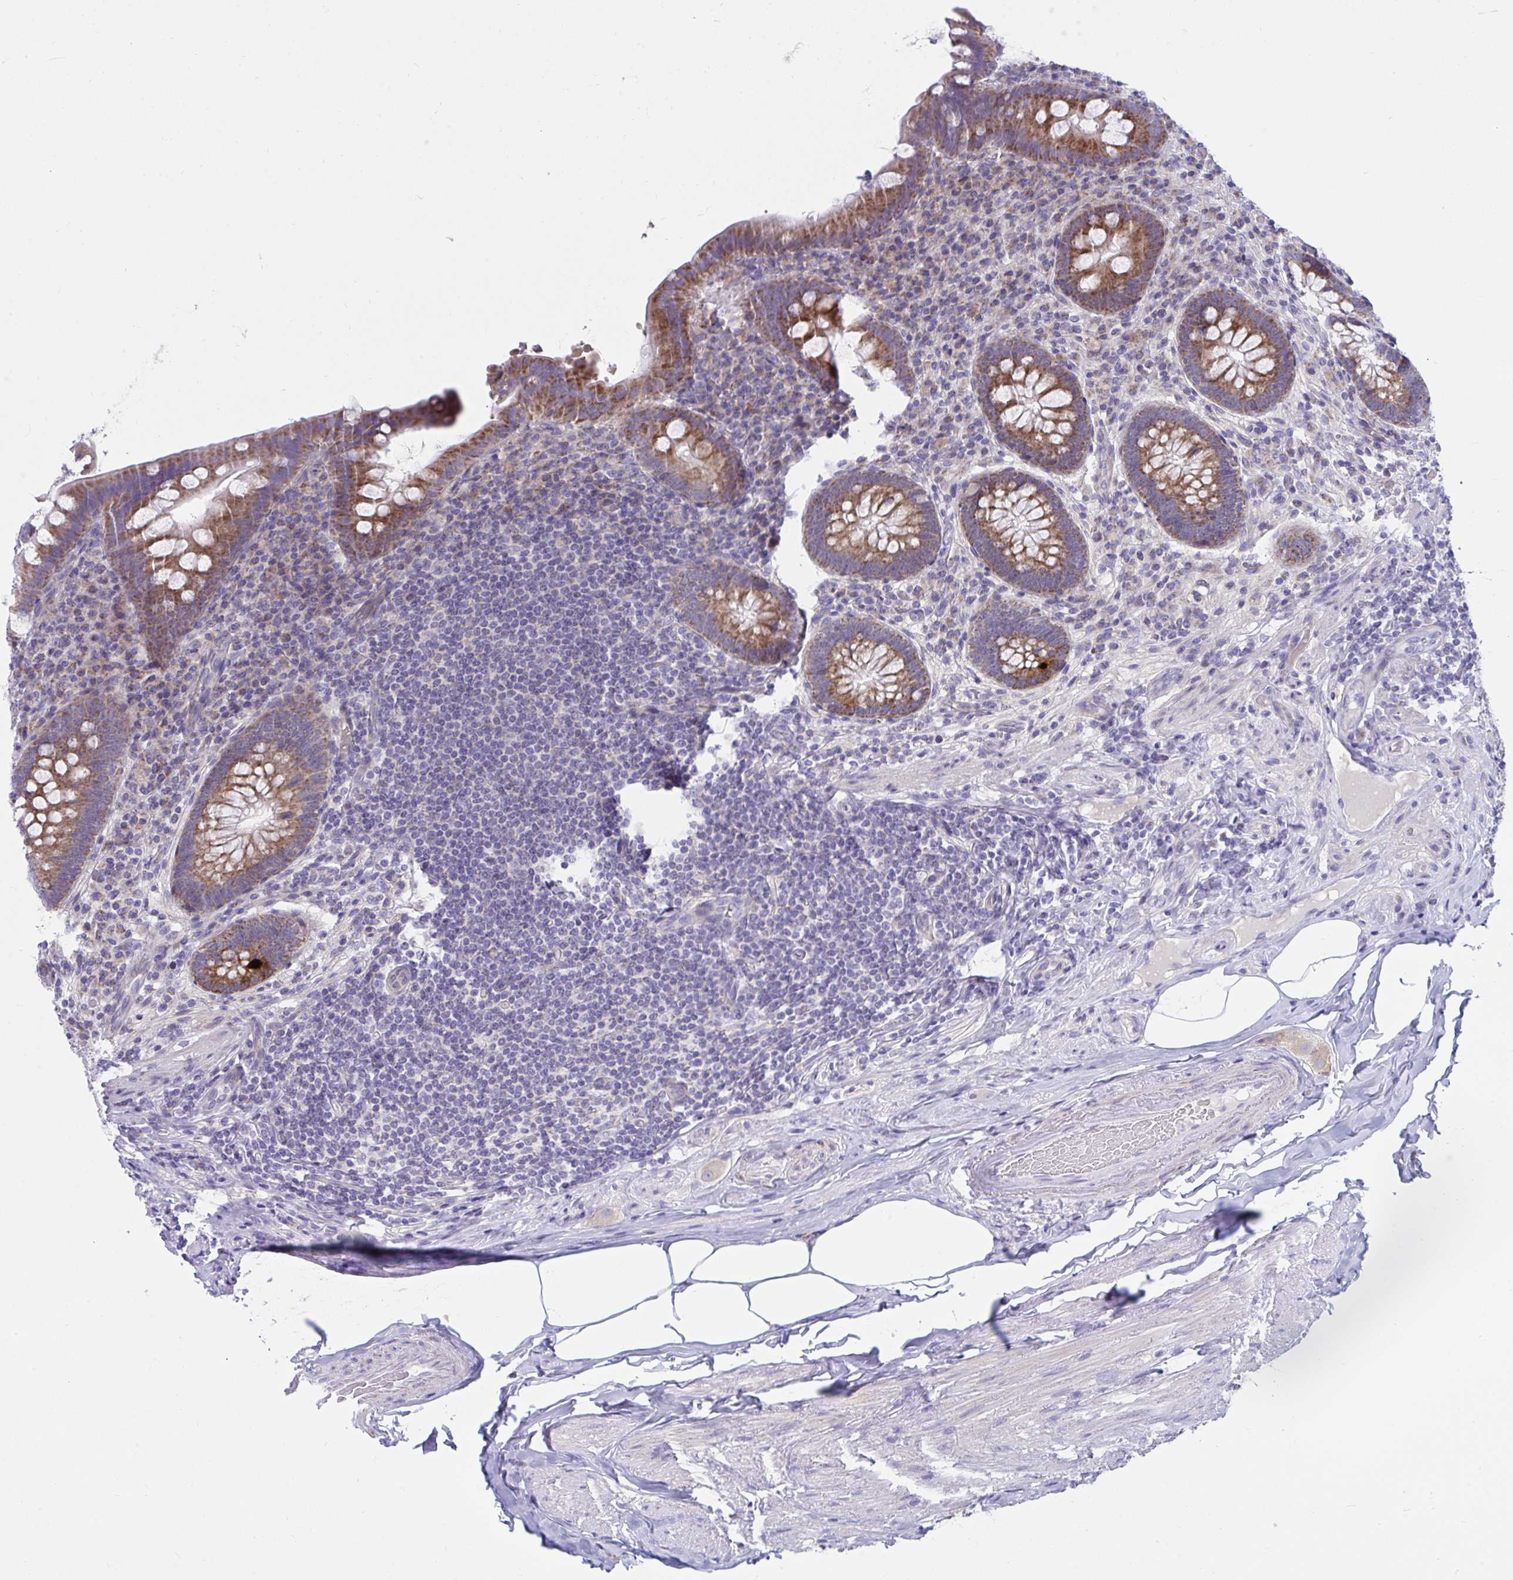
{"staining": {"intensity": "moderate", "quantity": ">75%", "location": "cytoplasmic/membranous"}, "tissue": "appendix", "cell_type": "Glandular cells", "image_type": "normal", "snomed": [{"axis": "morphology", "description": "Normal tissue, NOS"}, {"axis": "topography", "description": "Appendix"}], "caption": "IHC micrograph of normal human appendix stained for a protein (brown), which exhibits medium levels of moderate cytoplasmic/membranous positivity in approximately >75% of glandular cells.", "gene": "DTX3", "patient": {"sex": "male", "age": 71}}